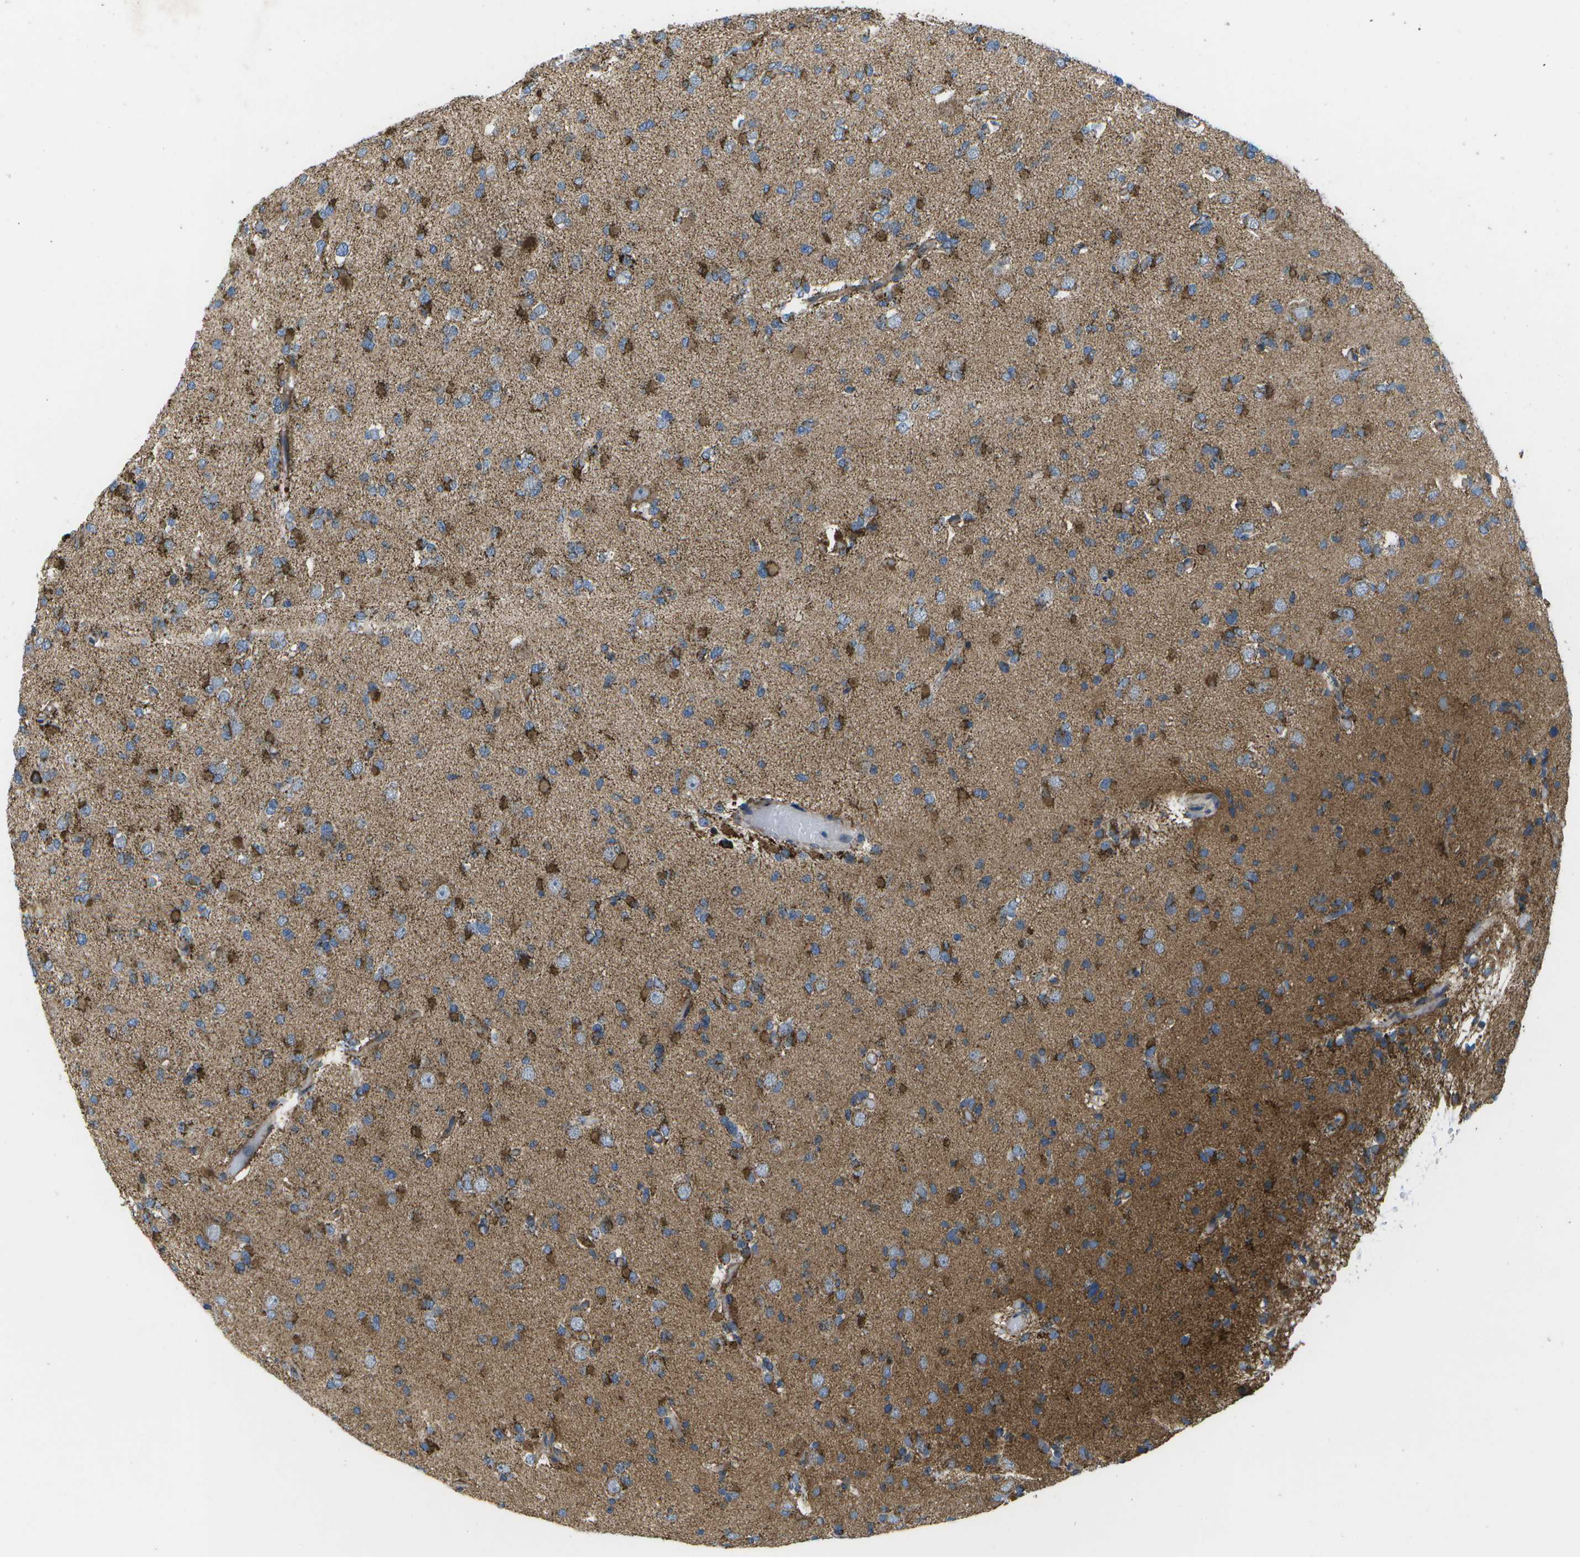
{"staining": {"intensity": "strong", "quantity": "25%-75%", "location": "cytoplasmic/membranous"}, "tissue": "glioma", "cell_type": "Tumor cells", "image_type": "cancer", "snomed": [{"axis": "morphology", "description": "Glioma, malignant, Low grade"}, {"axis": "topography", "description": "Brain"}], "caption": "Glioma tissue reveals strong cytoplasmic/membranous expression in about 25%-75% of tumor cells", "gene": "MVK", "patient": {"sex": "female", "age": 22}}